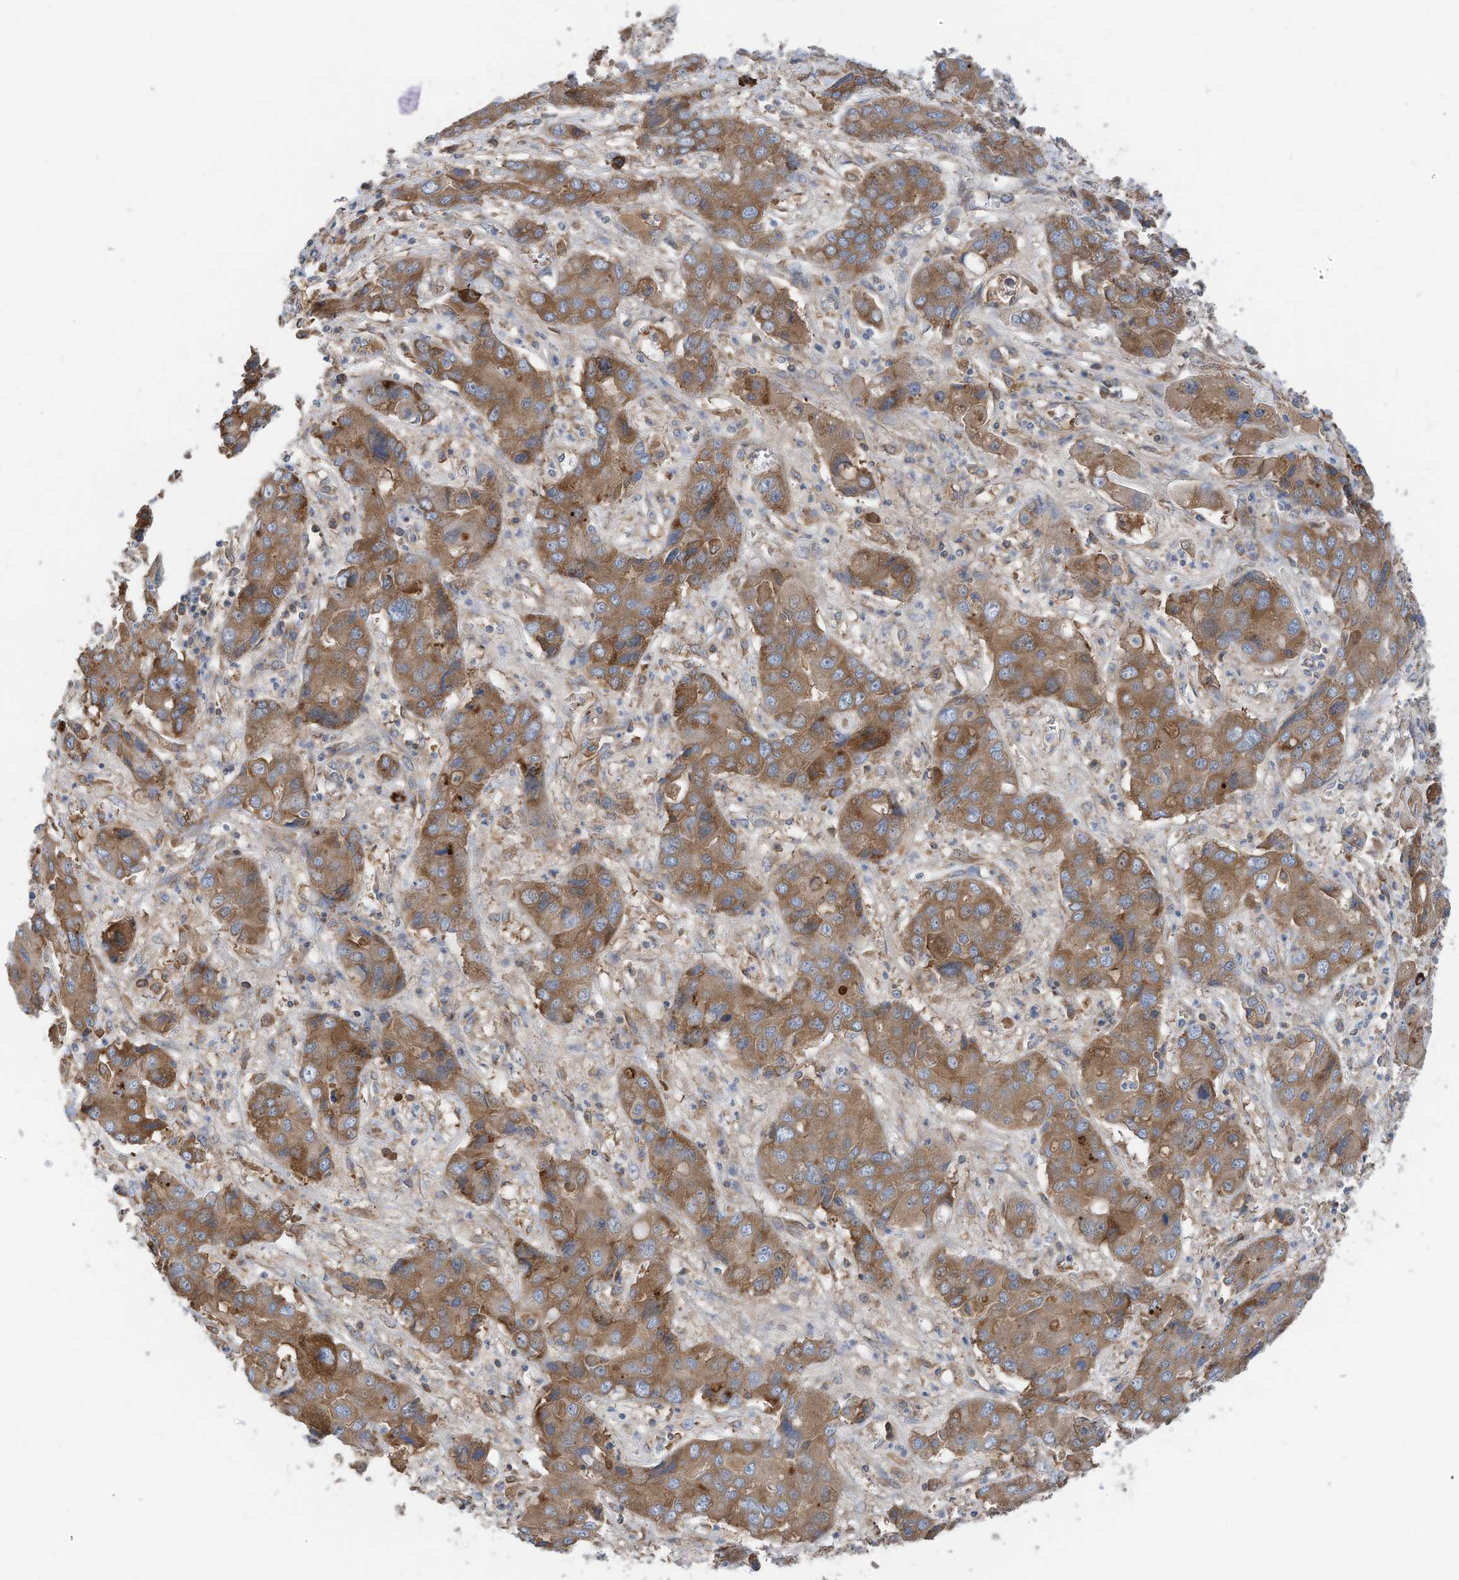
{"staining": {"intensity": "moderate", "quantity": ">75%", "location": "cytoplasmic/membranous"}, "tissue": "liver cancer", "cell_type": "Tumor cells", "image_type": "cancer", "snomed": [{"axis": "morphology", "description": "Cholangiocarcinoma"}, {"axis": "topography", "description": "Liver"}], "caption": "This is a histology image of immunohistochemistry staining of liver cholangiocarcinoma, which shows moderate staining in the cytoplasmic/membranous of tumor cells.", "gene": "SLC5A11", "patient": {"sex": "male", "age": 67}}